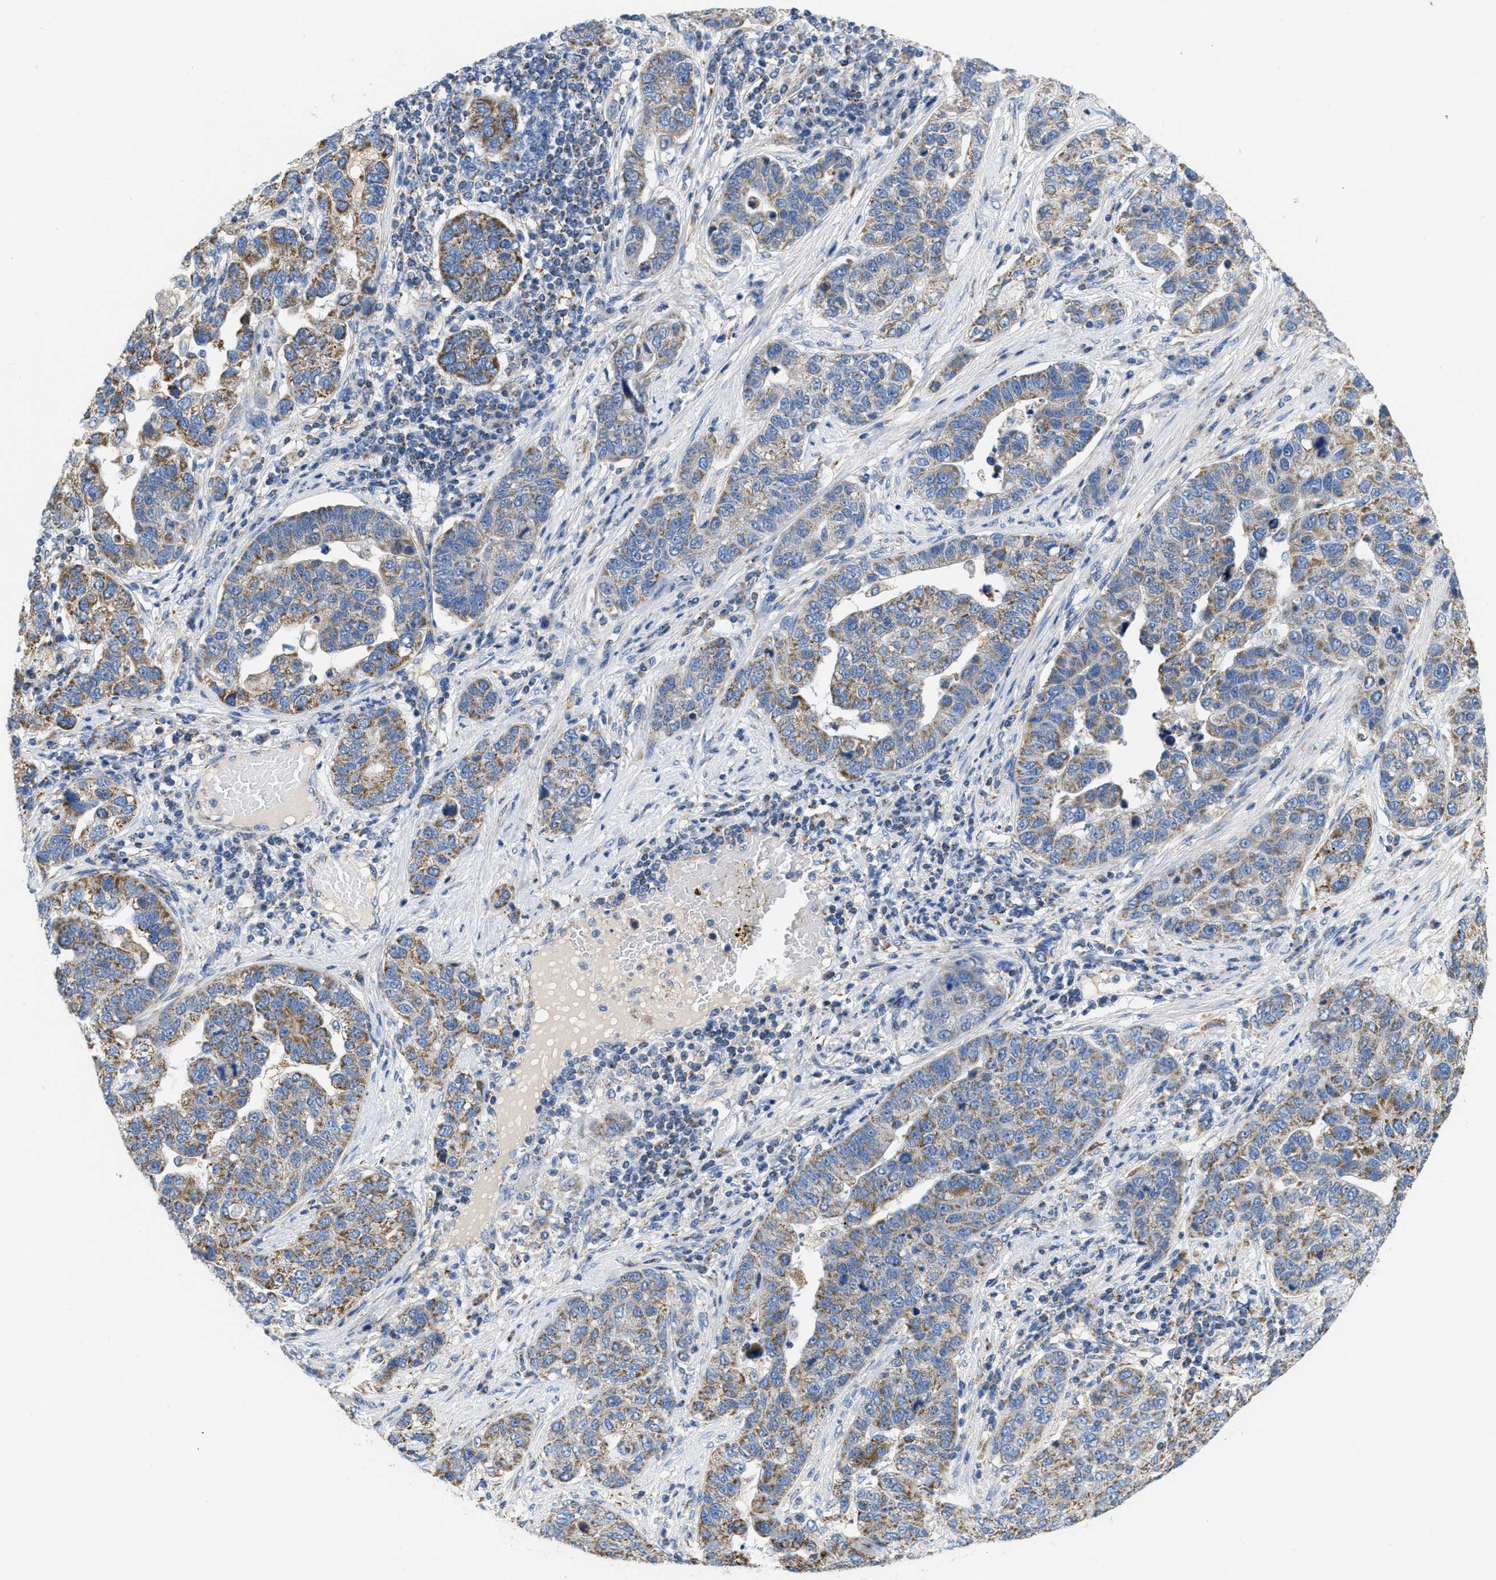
{"staining": {"intensity": "moderate", "quantity": ">75%", "location": "cytoplasmic/membranous"}, "tissue": "pancreatic cancer", "cell_type": "Tumor cells", "image_type": "cancer", "snomed": [{"axis": "morphology", "description": "Adenocarcinoma, NOS"}, {"axis": "topography", "description": "Pancreas"}], "caption": "Immunohistochemistry (DAB (3,3'-diaminobenzidine)) staining of human pancreatic cancer demonstrates moderate cytoplasmic/membranous protein positivity in approximately >75% of tumor cells.", "gene": "KCNJ5", "patient": {"sex": "female", "age": 61}}